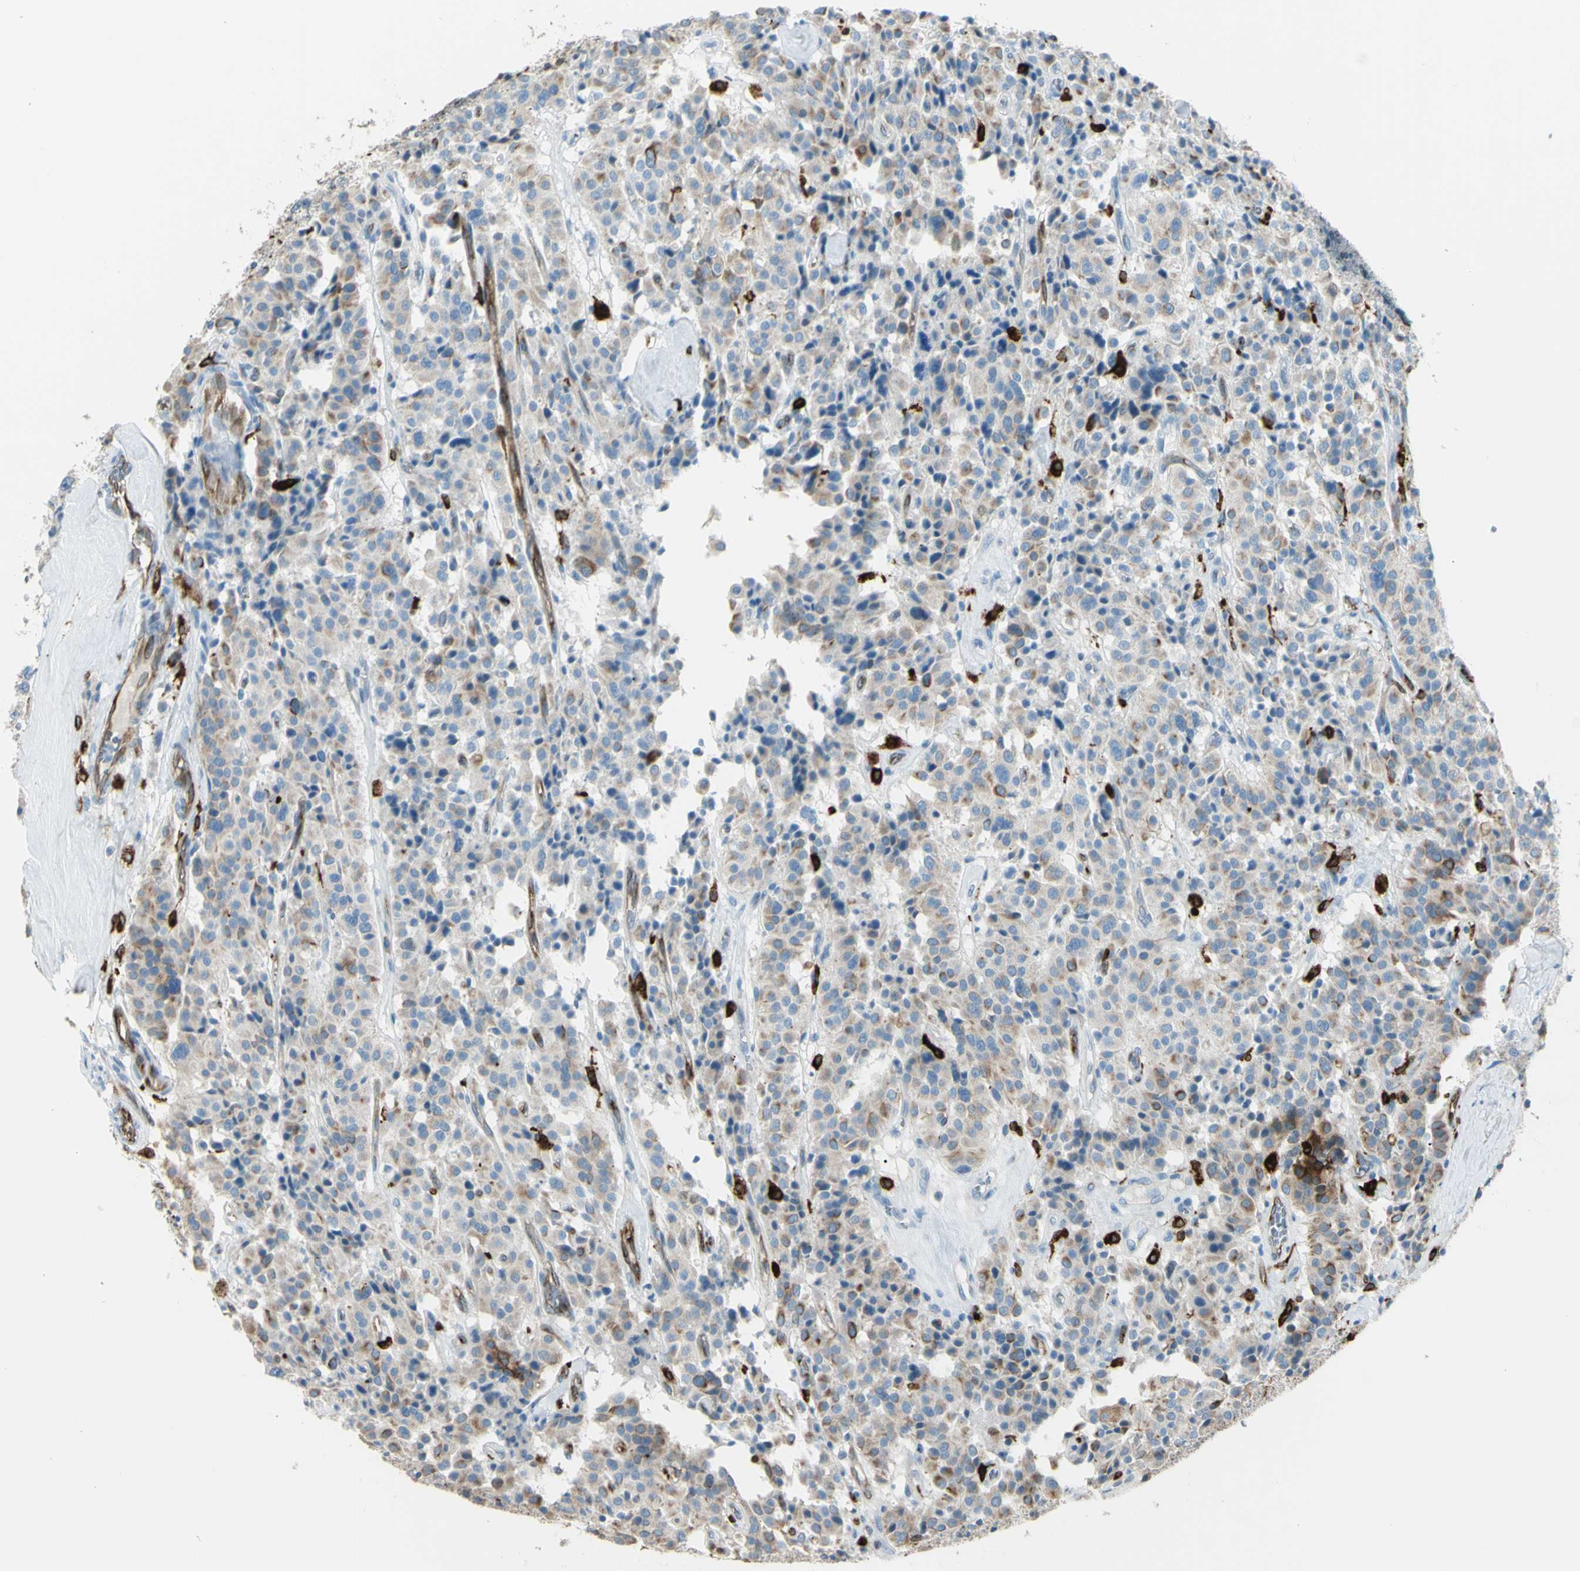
{"staining": {"intensity": "weak", "quantity": ">75%", "location": "cytoplasmic/membranous"}, "tissue": "carcinoid", "cell_type": "Tumor cells", "image_type": "cancer", "snomed": [{"axis": "morphology", "description": "Carcinoid, malignant, NOS"}, {"axis": "topography", "description": "Lung"}], "caption": "A high-resolution micrograph shows immunohistochemistry (IHC) staining of carcinoid, which exhibits weak cytoplasmic/membranous staining in approximately >75% of tumor cells.", "gene": "CD74", "patient": {"sex": "male", "age": 30}}